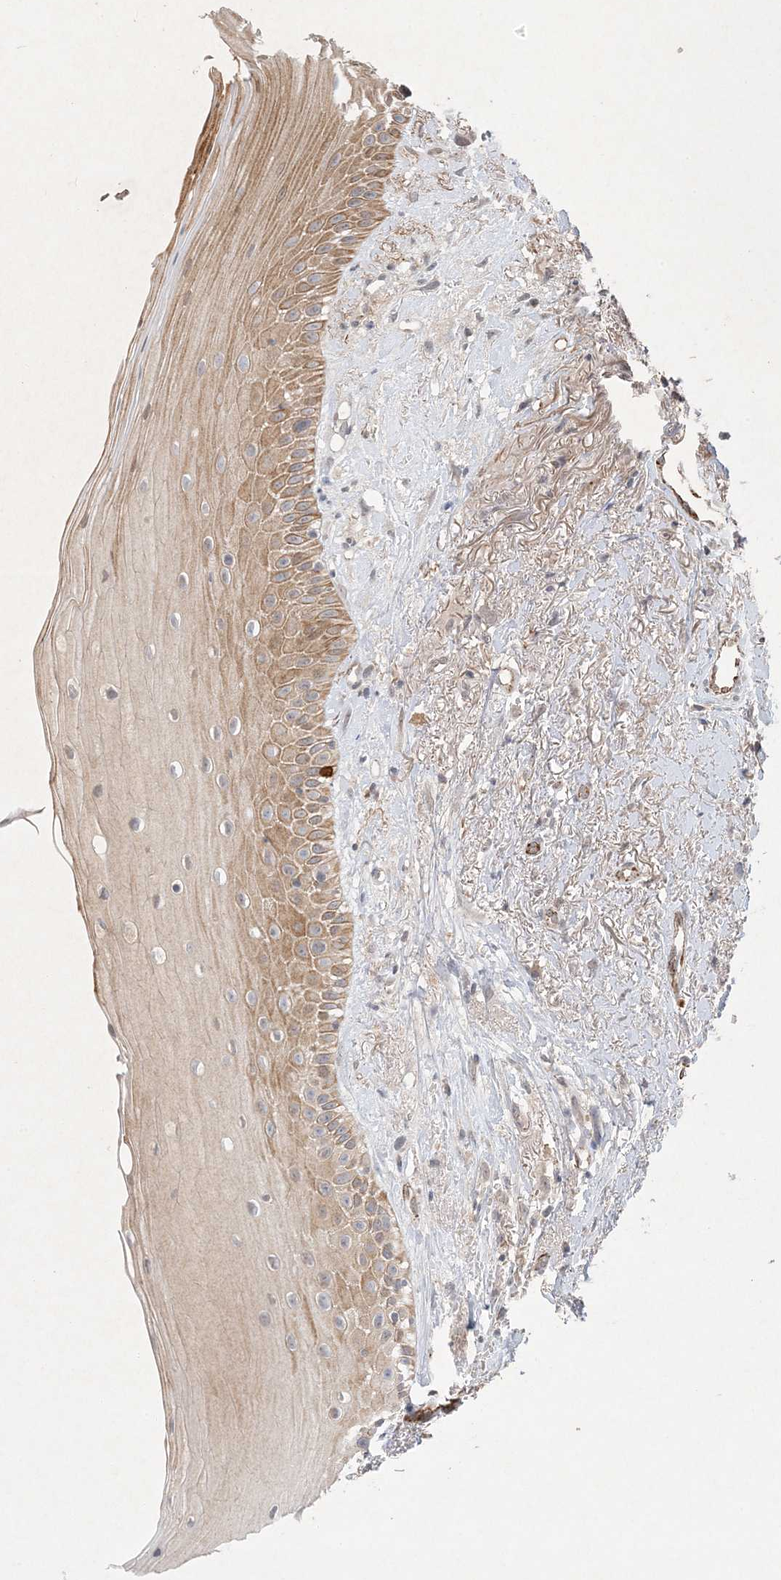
{"staining": {"intensity": "moderate", "quantity": "25%-75%", "location": "cytoplasmic/membranous"}, "tissue": "oral mucosa", "cell_type": "Squamous epithelial cells", "image_type": "normal", "snomed": [{"axis": "morphology", "description": "Normal tissue, NOS"}, {"axis": "topography", "description": "Oral tissue"}], "caption": "Moderate cytoplasmic/membranous staining for a protein is seen in approximately 25%-75% of squamous epithelial cells of benign oral mucosa using IHC.", "gene": "PRSS36", "patient": {"sex": "female", "age": 63}}